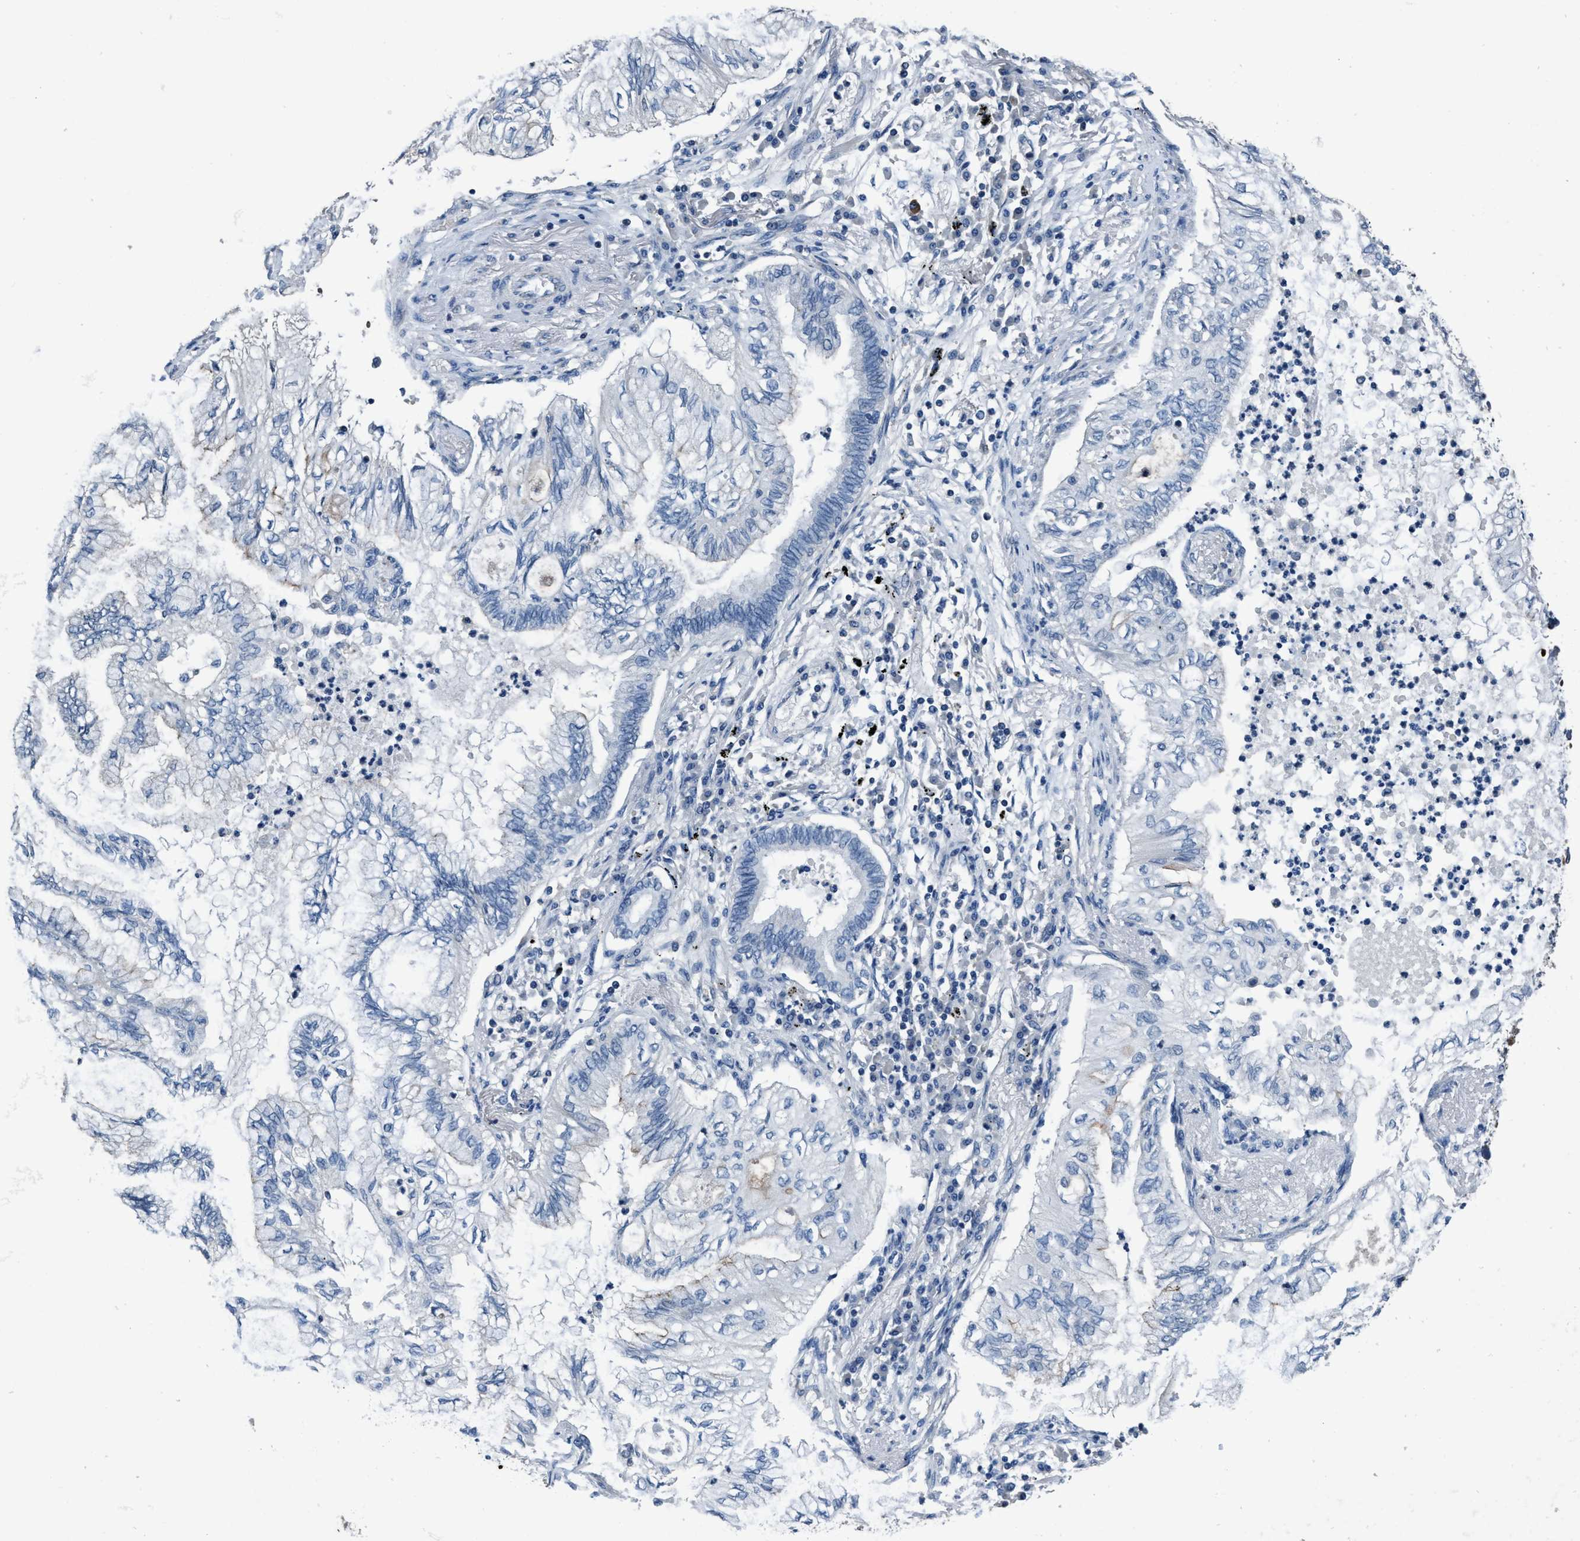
{"staining": {"intensity": "negative", "quantity": "none", "location": "none"}, "tissue": "lung cancer", "cell_type": "Tumor cells", "image_type": "cancer", "snomed": [{"axis": "morphology", "description": "Normal tissue, NOS"}, {"axis": "morphology", "description": "Adenocarcinoma, NOS"}, {"axis": "topography", "description": "Bronchus"}, {"axis": "topography", "description": "Lung"}], "caption": "Micrograph shows no protein expression in tumor cells of adenocarcinoma (lung) tissue.", "gene": "ANKFN1", "patient": {"sex": "female", "age": 70}}